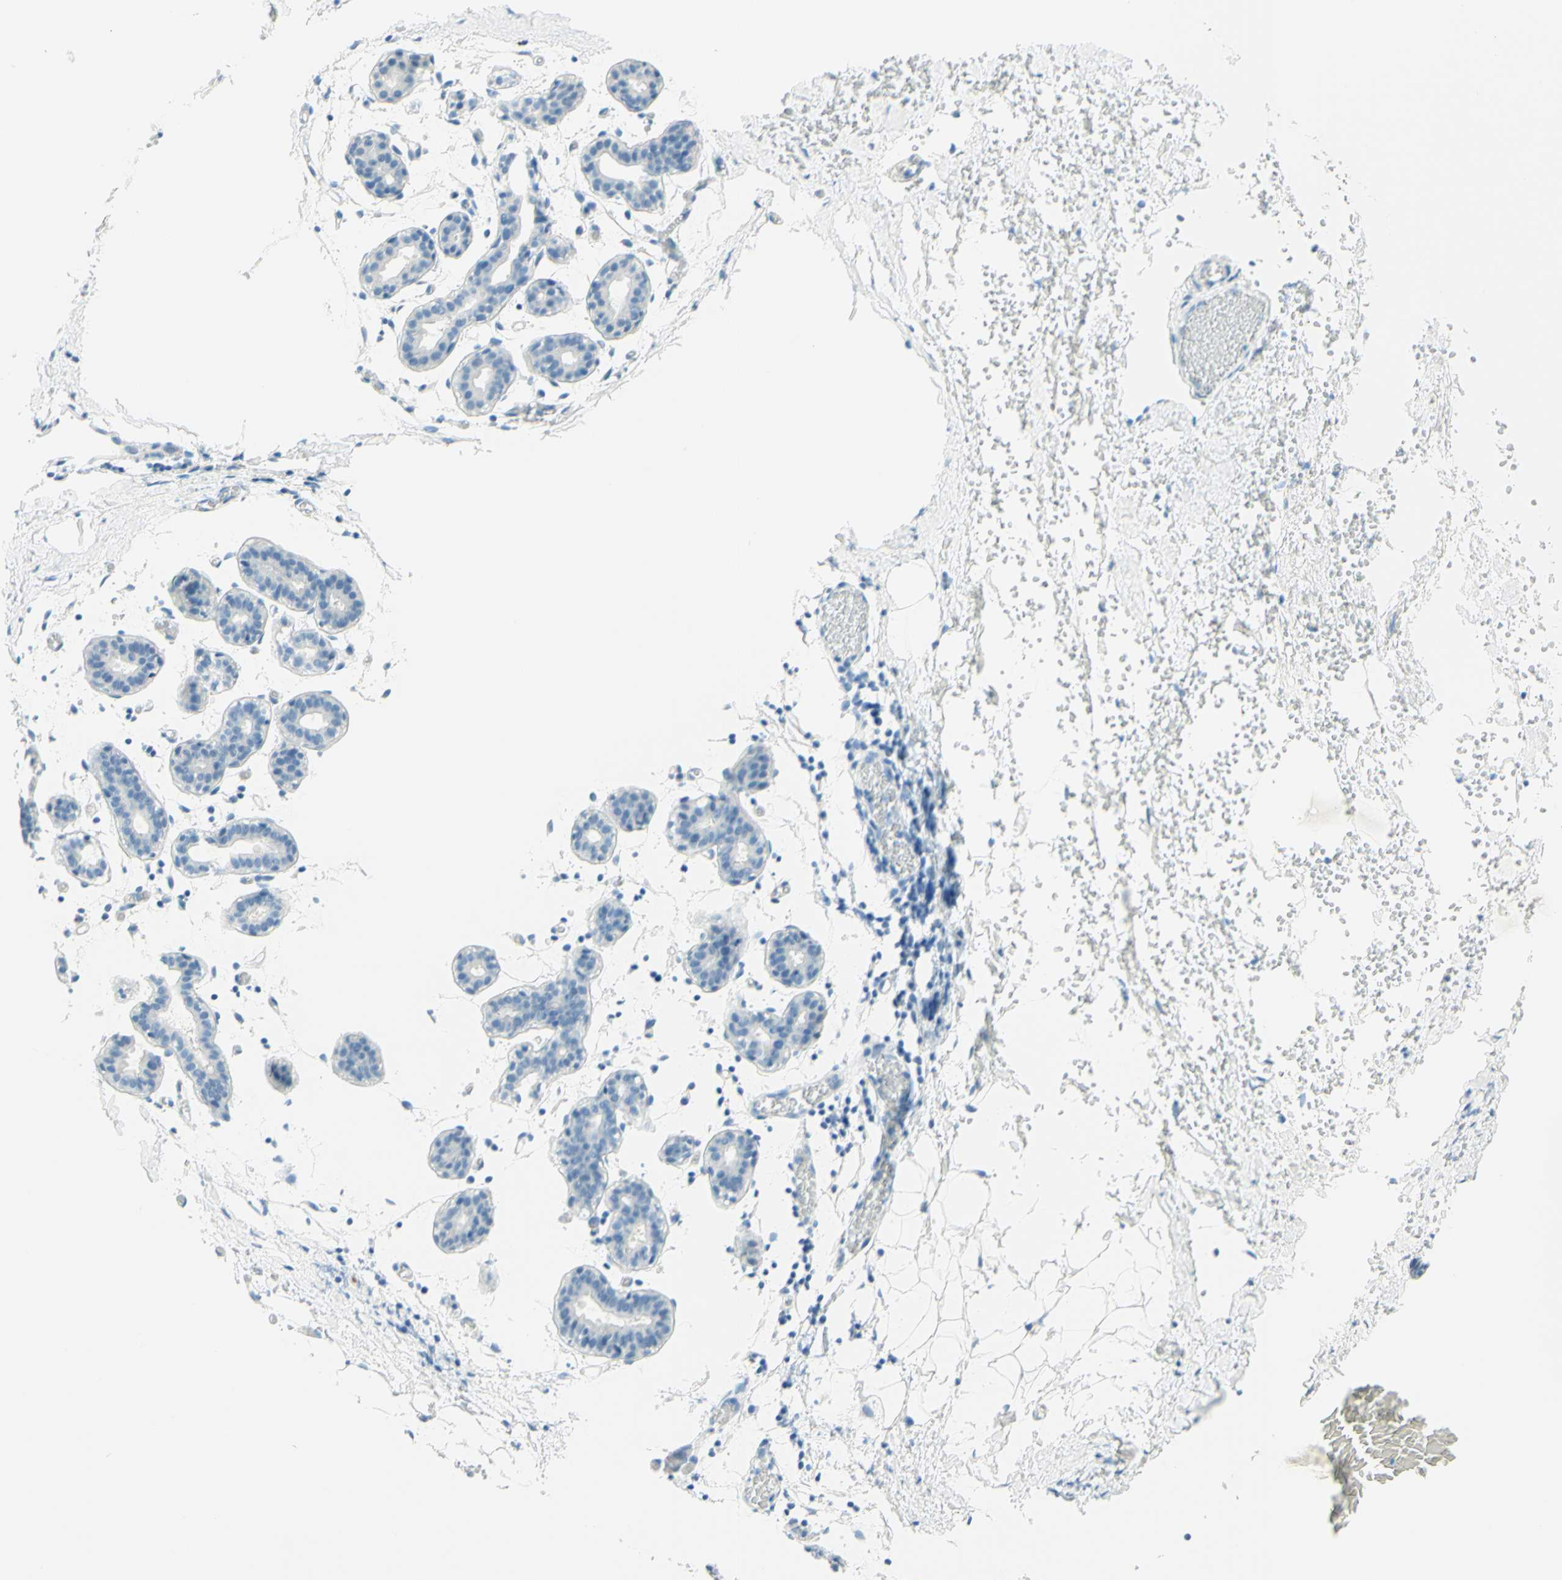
{"staining": {"intensity": "negative", "quantity": "none", "location": "none"}, "tissue": "breast", "cell_type": "Adipocytes", "image_type": "normal", "snomed": [{"axis": "morphology", "description": "Normal tissue, NOS"}, {"axis": "topography", "description": "Breast"}], "caption": "The histopathology image reveals no significant positivity in adipocytes of breast. Nuclei are stained in blue.", "gene": "TMEM132D", "patient": {"sex": "female", "age": 27}}